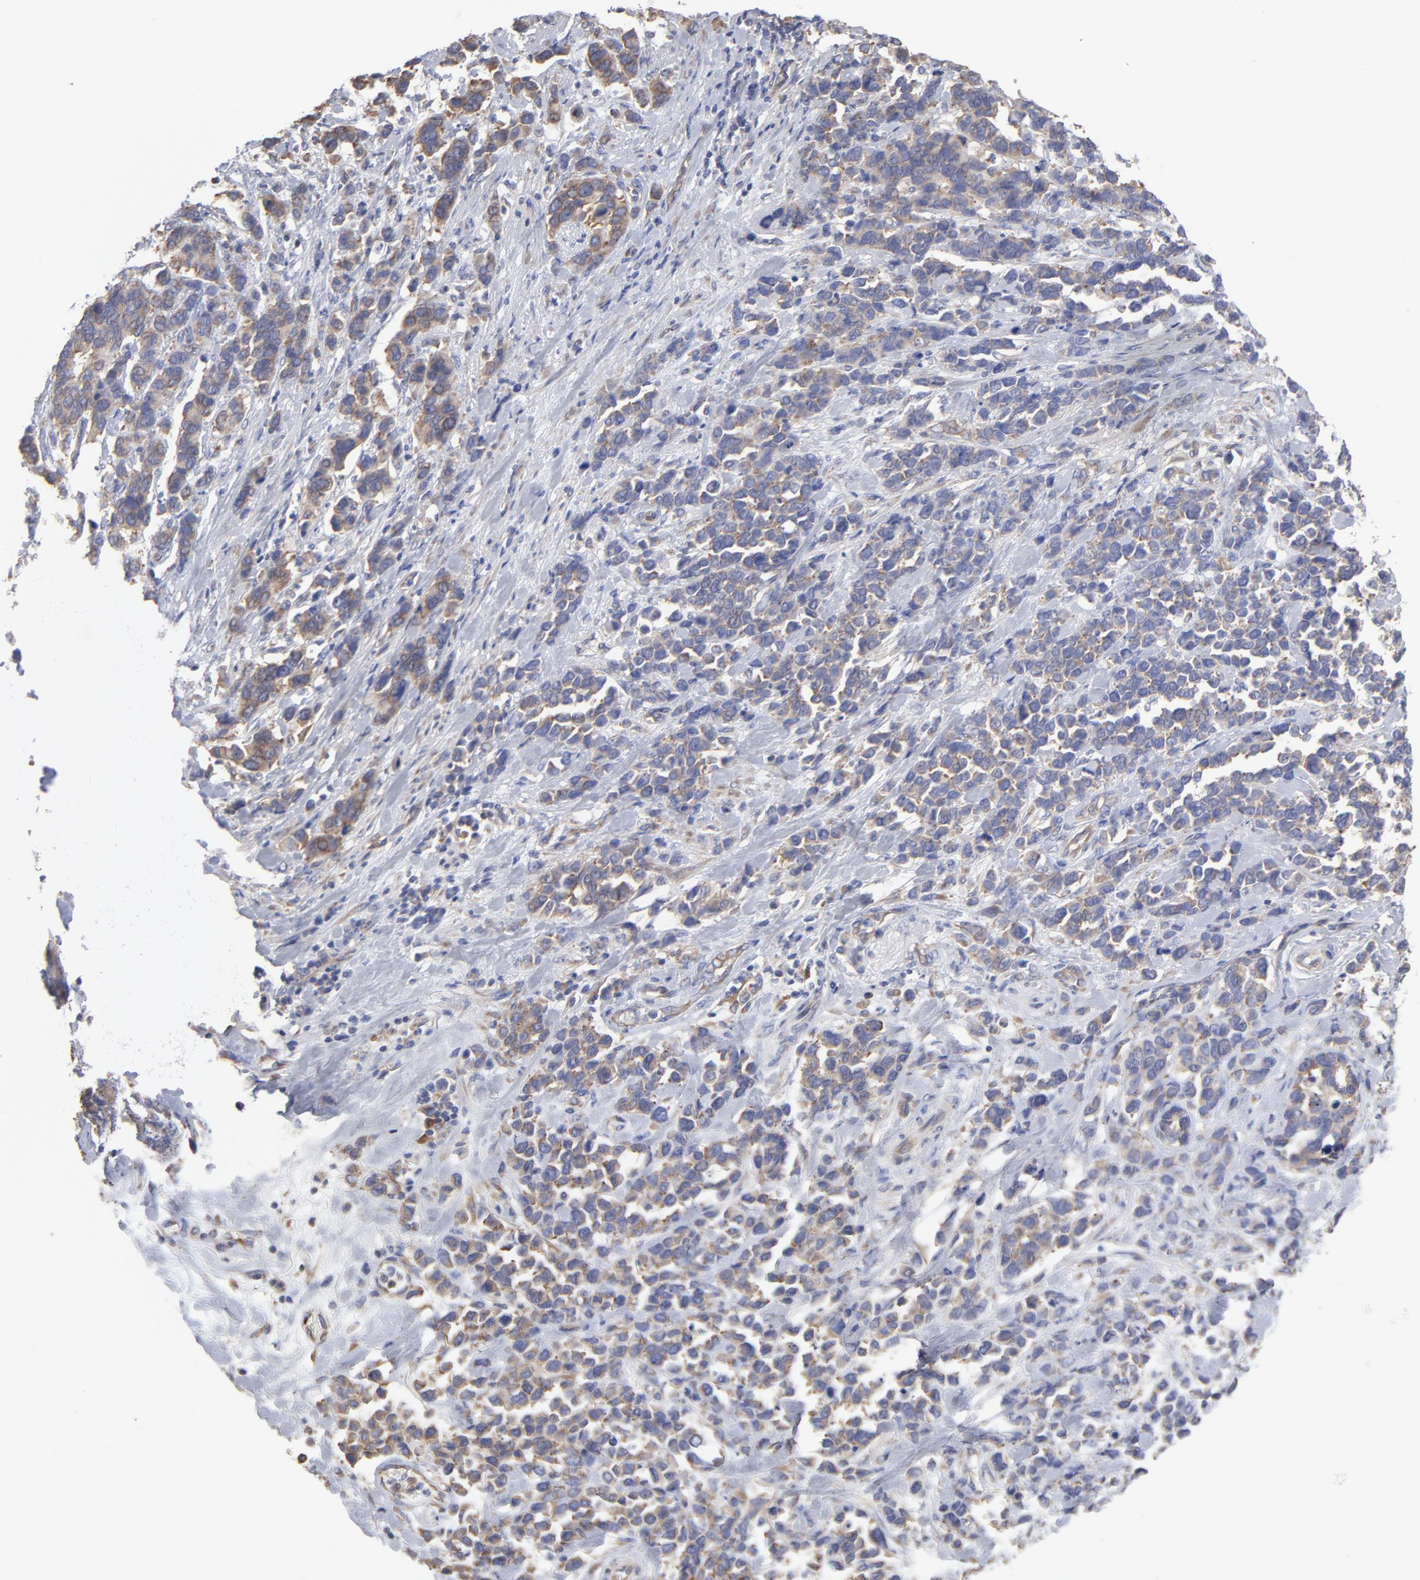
{"staining": {"intensity": "moderate", "quantity": ">75%", "location": "cytoplasmic/membranous"}, "tissue": "stomach cancer", "cell_type": "Tumor cells", "image_type": "cancer", "snomed": [{"axis": "morphology", "description": "Adenocarcinoma, NOS"}, {"axis": "topography", "description": "Stomach, upper"}], "caption": "Immunohistochemistry staining of stomach cancer, which shows medium levels of moderate cytoplasmic/membranous positivity in about >75% of tumor cells indicating moderate cytoplasmic/membranous protein positivity. The staining was performed using DAB (brown) for protein detection and nuclei were counterstained in hematoxylin (blue).", "gene": "RPL3", "patient": {"sex": "male", "age": 71}}